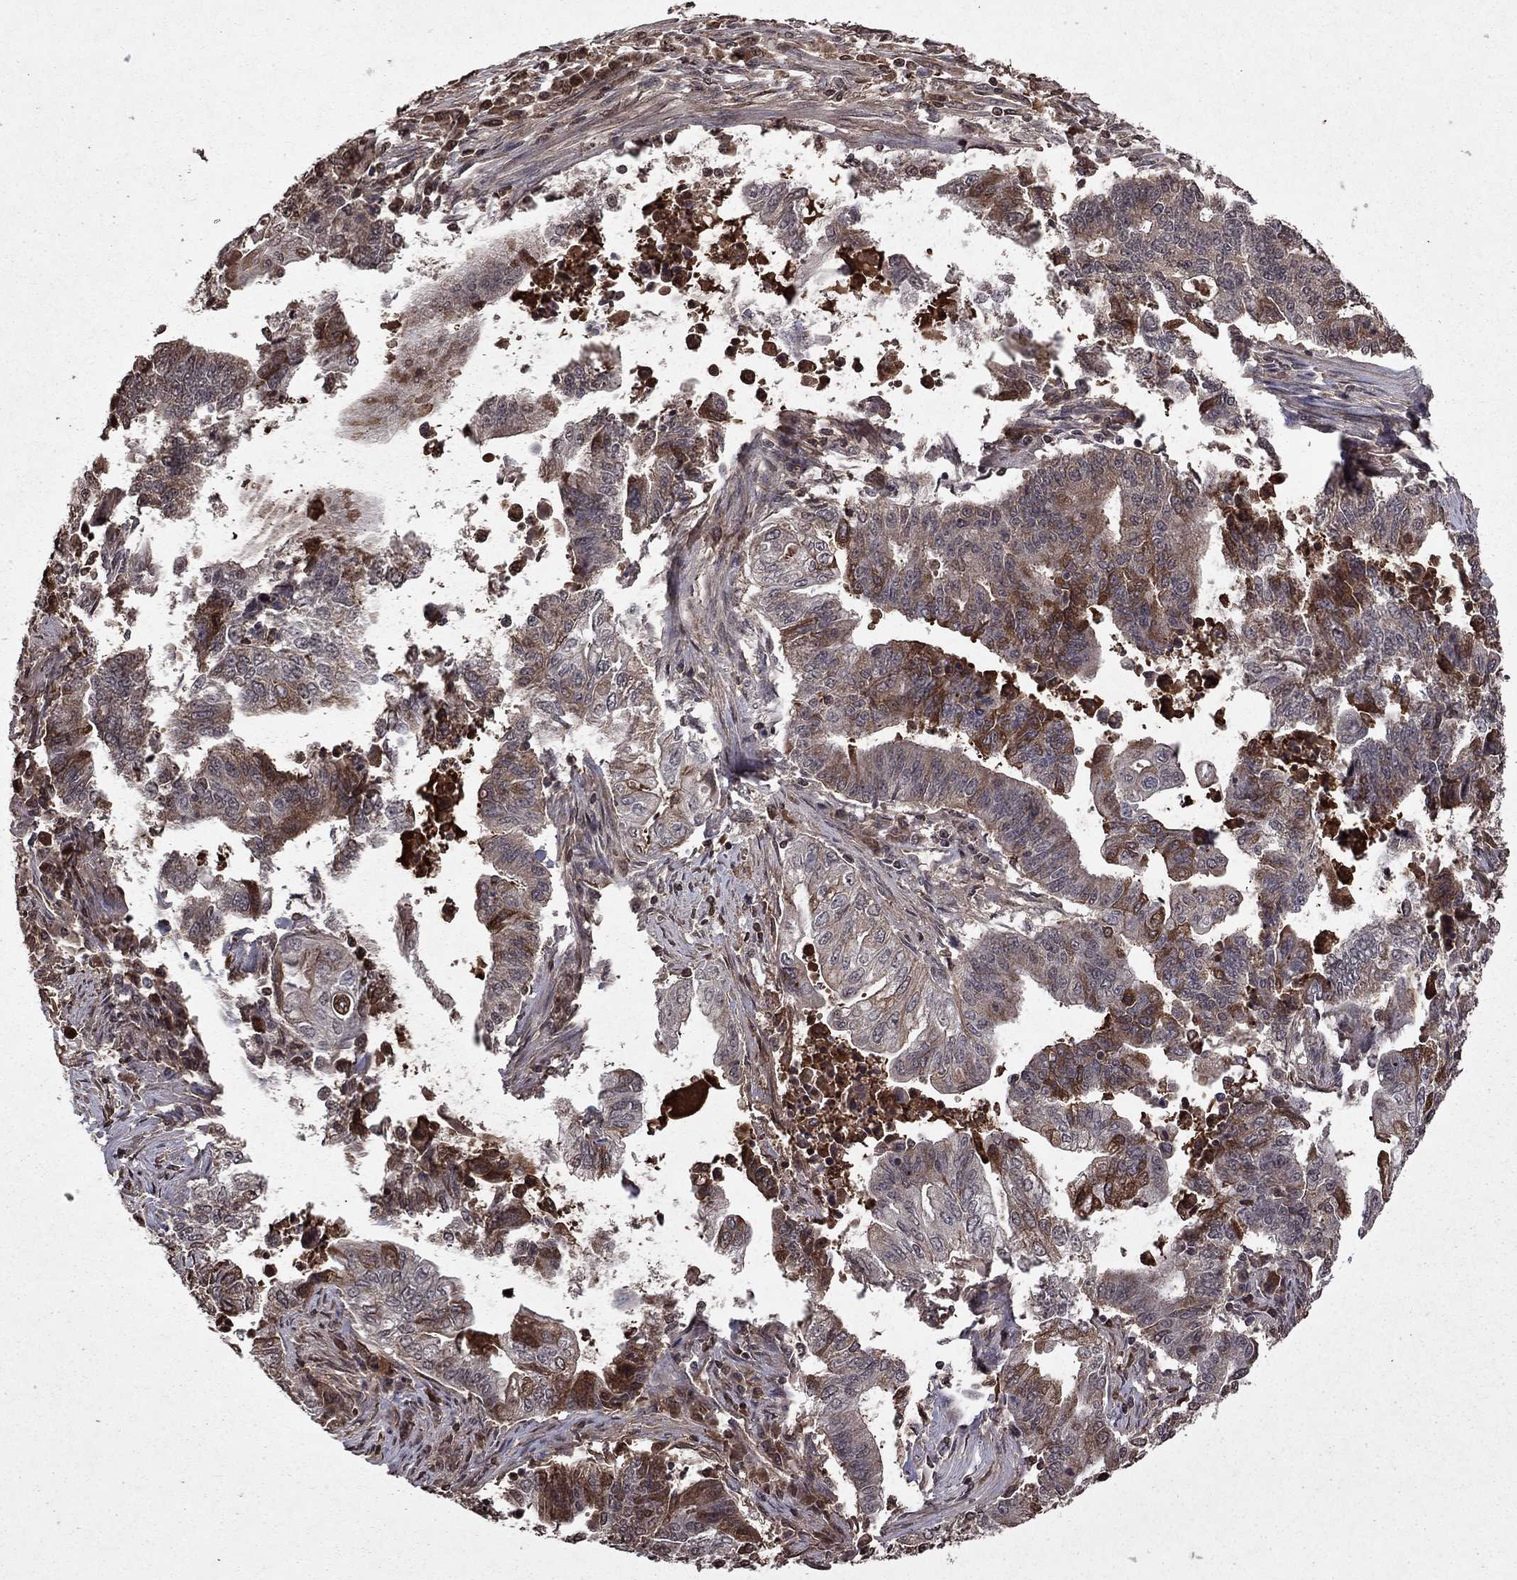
{"staining": {"intensity": "moderate", "quantity": "<25%", "location": "cytoplasmic/membranous"}, "tissue": "endometrial cancer", "cell_type": "Tumor cells", "image_type": "cancer", "snomed": [{"axis": "morphology", "description": "Adenocarcinoma, NOS"}, {"axis": "topography", "description": "Uterus"}, {"axis": "topography", "description": "Endometrium"}], "caption": "Immunohistochemistry (DAB (3,3'-diaminobenzidine)) staining of endometrial adenocarcinoma displays moderate cytoplasmic/membranous protein staining in approximately <25% of tumor cells.", "gene": "NLGN1", "patient": {"sex": "female", "age": 54}}